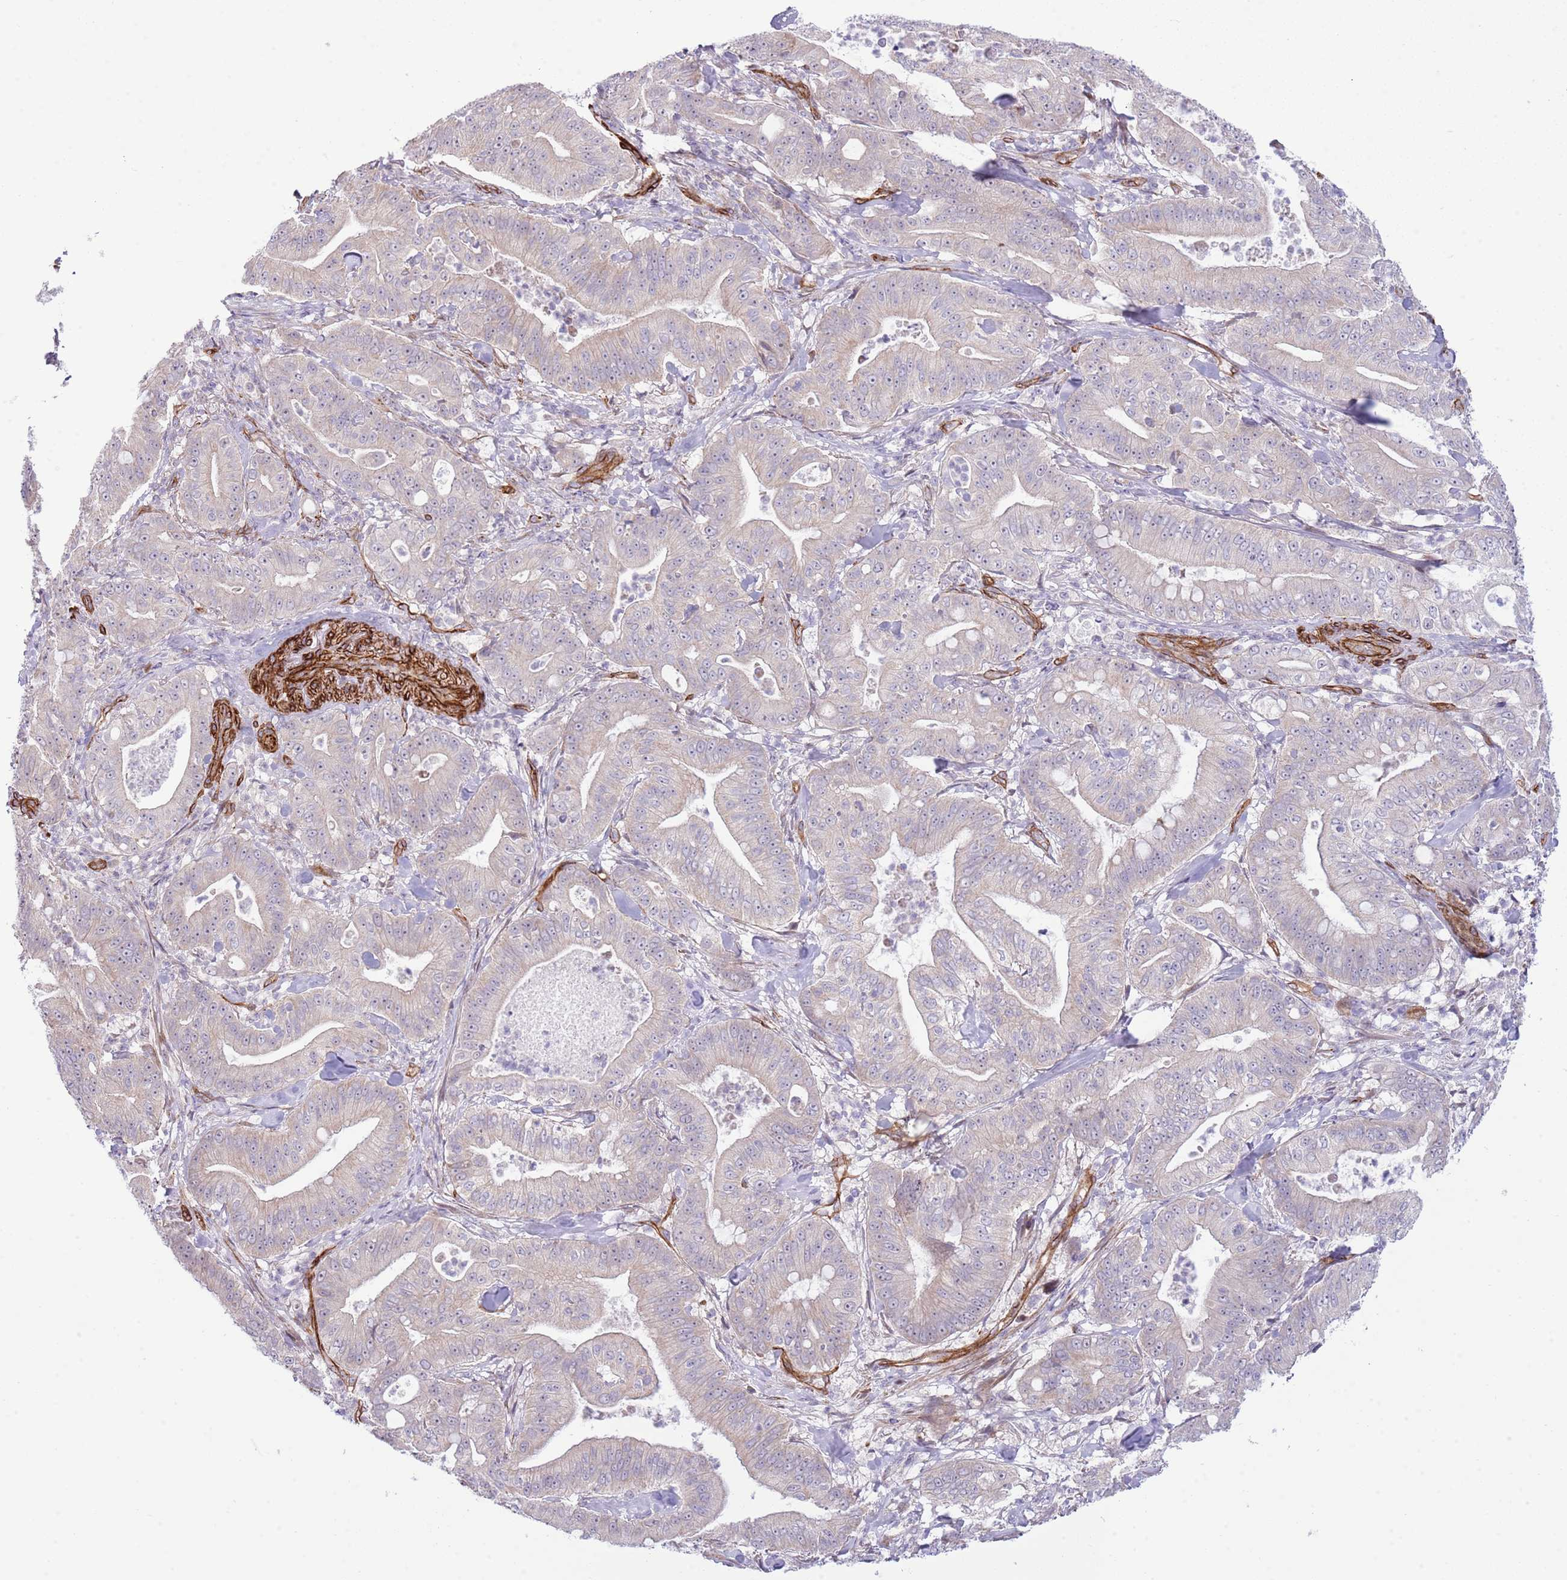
{"staining": {"intensity": "negative", "quantity": "none", "location": "none"}, "tissue": "pancreatic cancer", "cell_type": "Tumor cells", "image_type": "cancer", "snomed": [{"axis": "morphology", "description": "Adenocarcinoma, NOS"}, {"axis": "topography", "description": "Pancreas"}], "caption": "There is no significant positivity in tumor cells of pancreatic cancer.", "gene": "NEK3", "patient": {"sex": "male", "age": 71}}